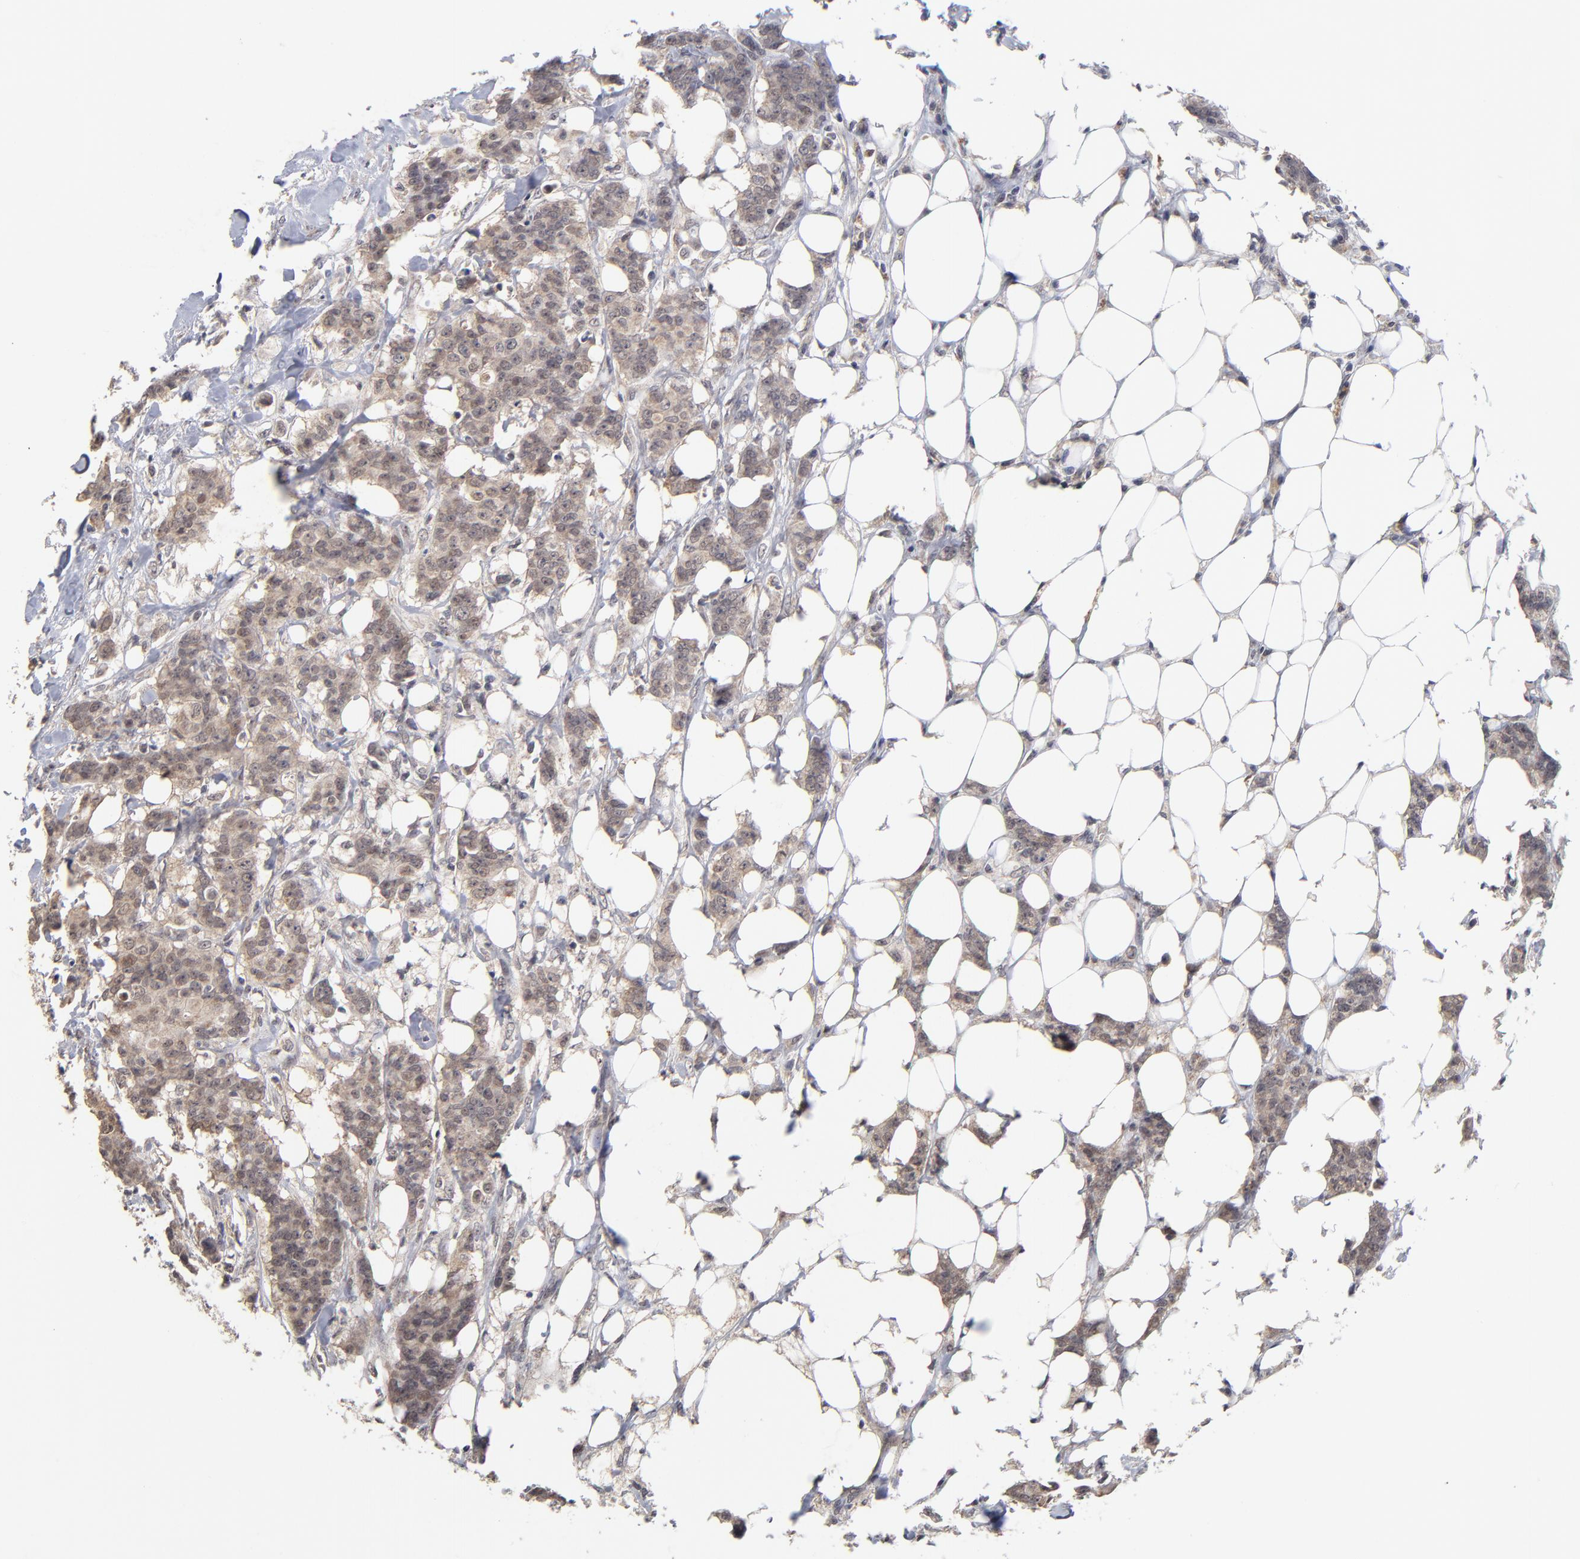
{"staining": {"intensity": "moderate", "quantity": ">75%", "location": "cytoplasmic/membranous"}, "tissue": "breast cancer", "cell_type": "Tumor cells", "image_type": "cancer", "snomed": [{"axis": "morphology", "description": "Duct carcinoma"}, {"axis": "topography", "description": "Breast"}], "caption": "Immunohistochemical staining of human invasive ductal carcinoma (breast) displays medium levels of moderate cytoplasmic/membranous positivity in about >75% of tumor cells. (DAB = brown stain, brightfield microscopy at high magnification).", "gene": "WSB1", "patient": {"sex": "female", "age": 40}}